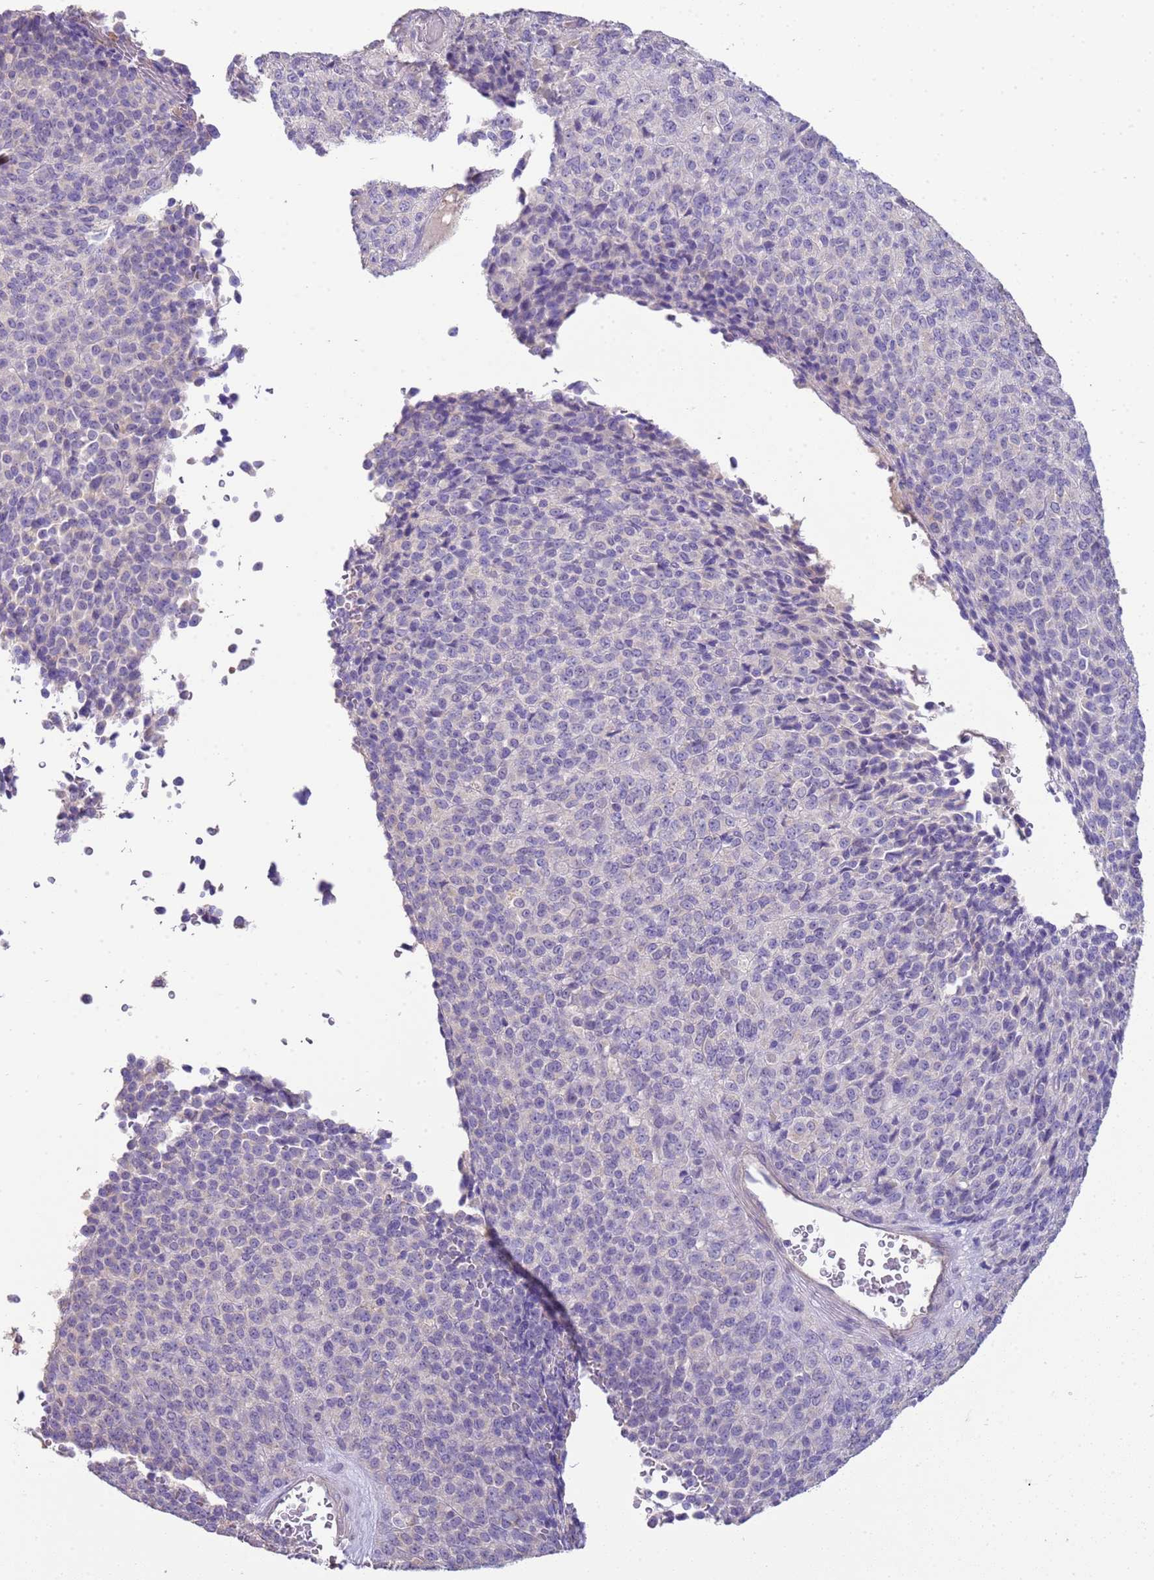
{"staining": {"intensity": "negative", "quantity": "none", "location": "none"}, "tissue": "melanoma", "cell_type": "Tumor cells", "image_type": "cancer", "snomed": [{"axis": "morphology", "description": "Malignant melanoma, Metastatic site"}, {"axis": "topography", "description": "Brain"}], "caption": "Melanoma was stained to show a protein in brown. There is no significant expression in tumor cells.", "gene": "IL2RG", "patient": {"sex": "female", "age": 56}}